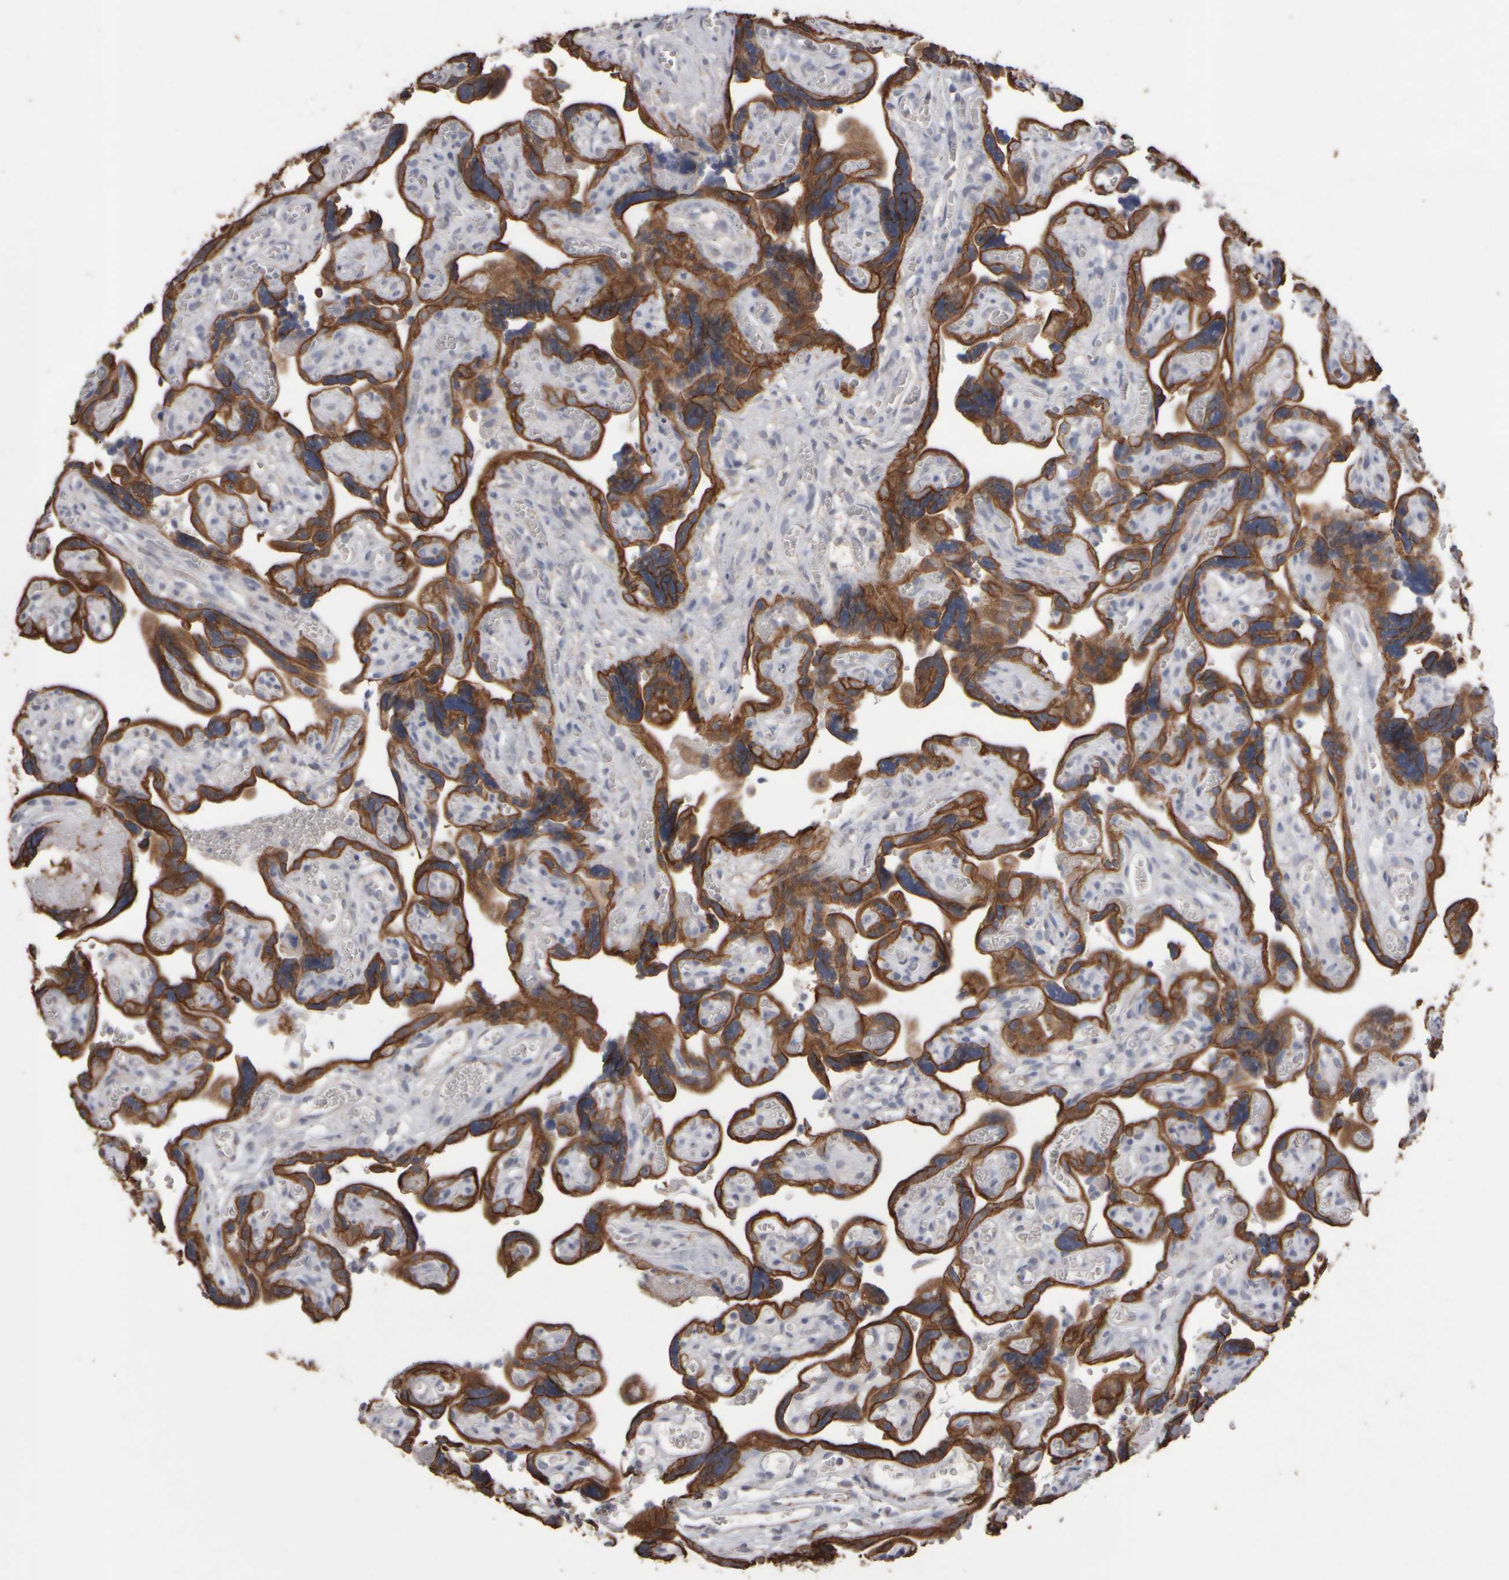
{"staining": {"intensity": "strong", "quantity": ">75%", "location": "cytoplasmic/membranous"}, "tissue": "placenta", "cell_type": "Trophoblastic cells", "image_type": "normal", "snomed": [{"axis": "morphology", "description": "Normal tissue, NOS"}, {"axis": "topography", "description": "Placenta"}], "caption": "Placenta stained for a protein displays strong cytoplasmic/membranous positivity in trophoblastic cells.", "gene": "EPHX2", "patient": {"sex": "female", "age": 30}}